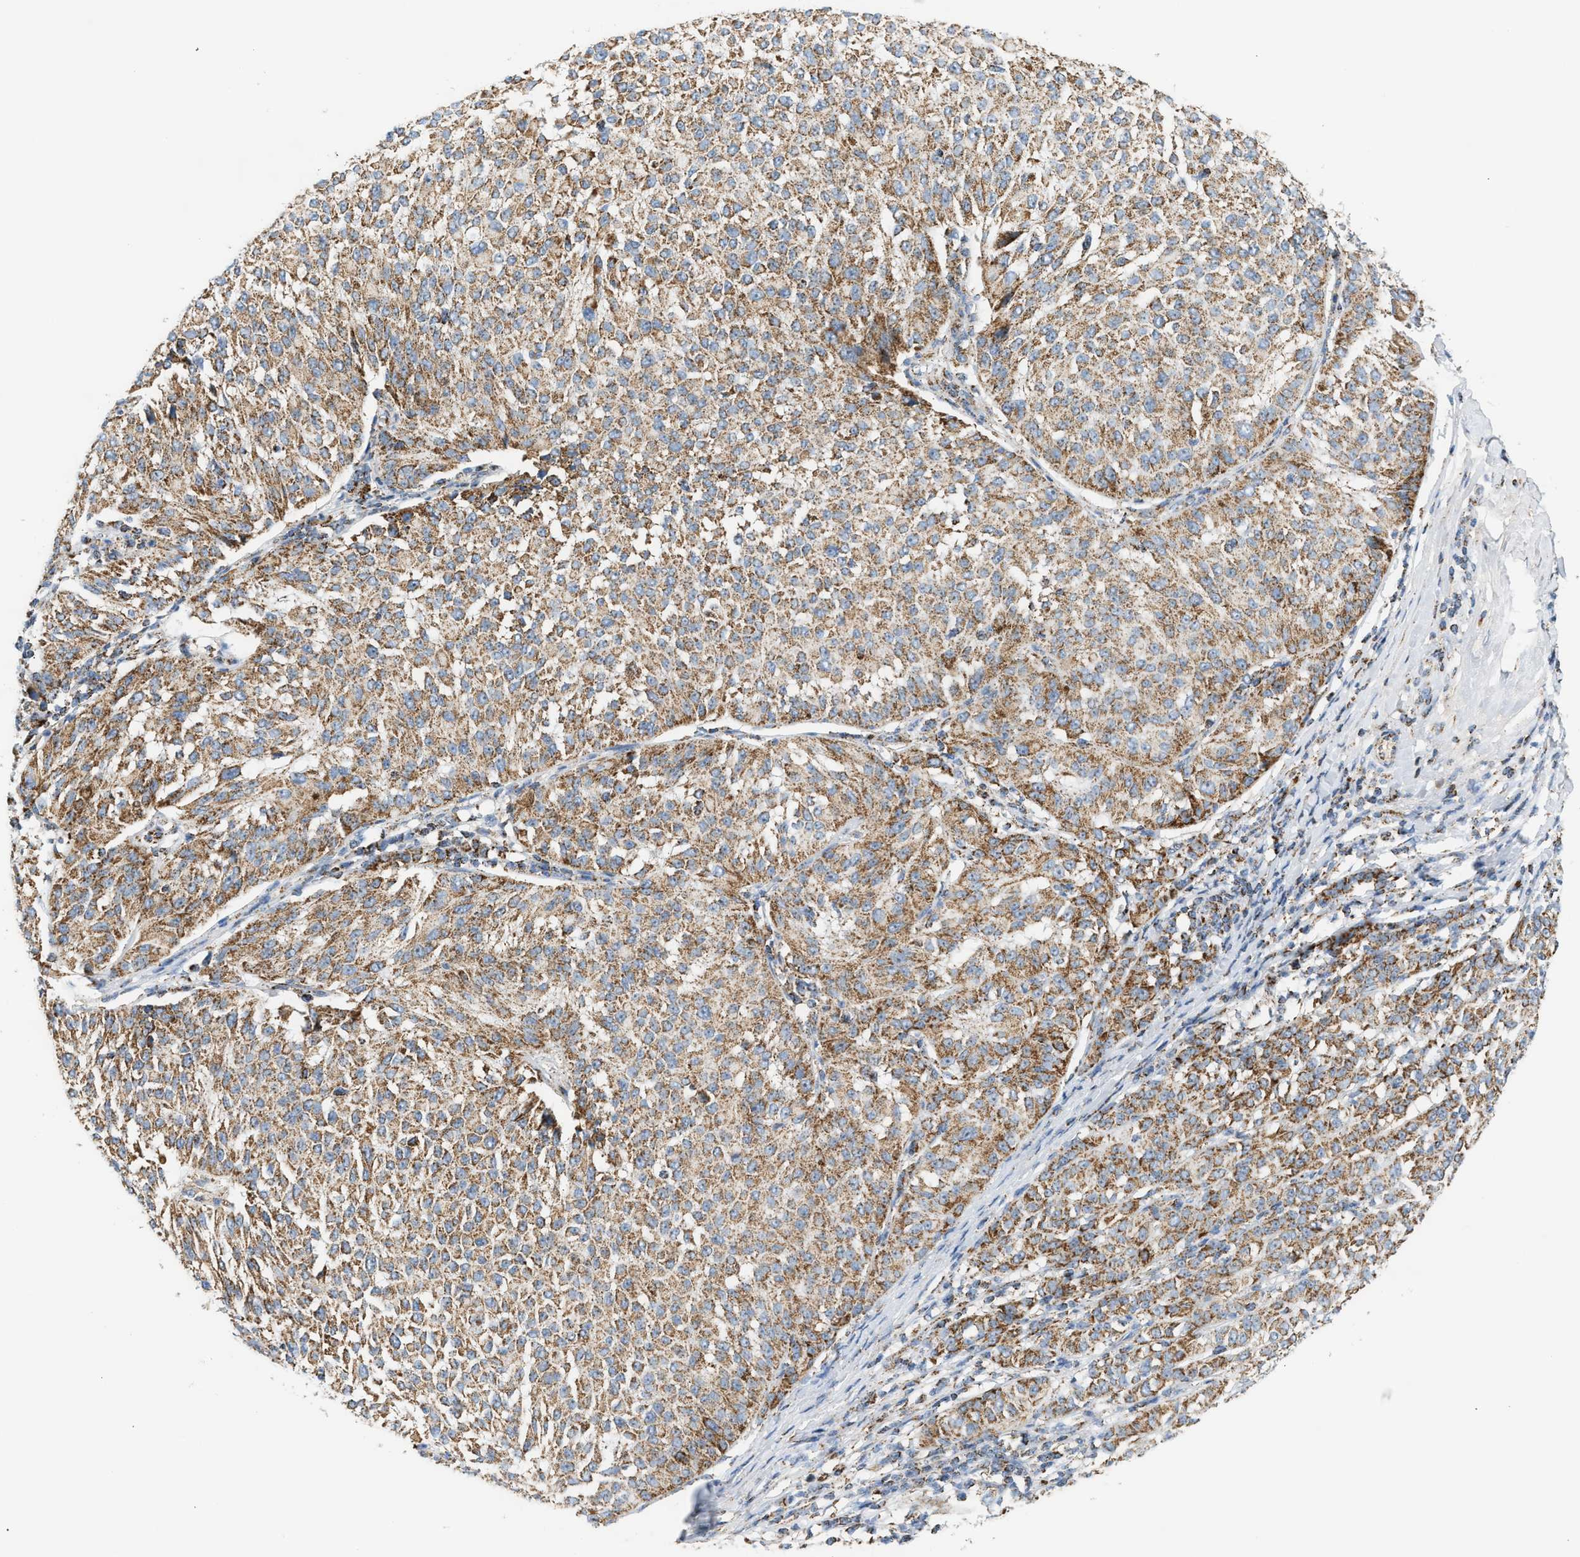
{"staining": {"intensity": "moderate", "quantity": ">75%", "location": "cytoplasmic/membranous"}, "tissue": "melanoma", "cell_type": "Tumor cells", "image_type": "cancer", "snomed": [{"axis": "morphology", "description": "Malignant melanoma, NOS"}, {"axis": "topography", "description": "Skin"}], "caption": "Melanoma tissue displays moderate cytoplasmic/membranous positivity in approximately >75% of tumor cells, visualized by immunohistochemistry. The protein is shown in brown color, while the nuclei are stained blue.", "gene": "OGDH", "patient": {"sex": "female", "age": 72}}